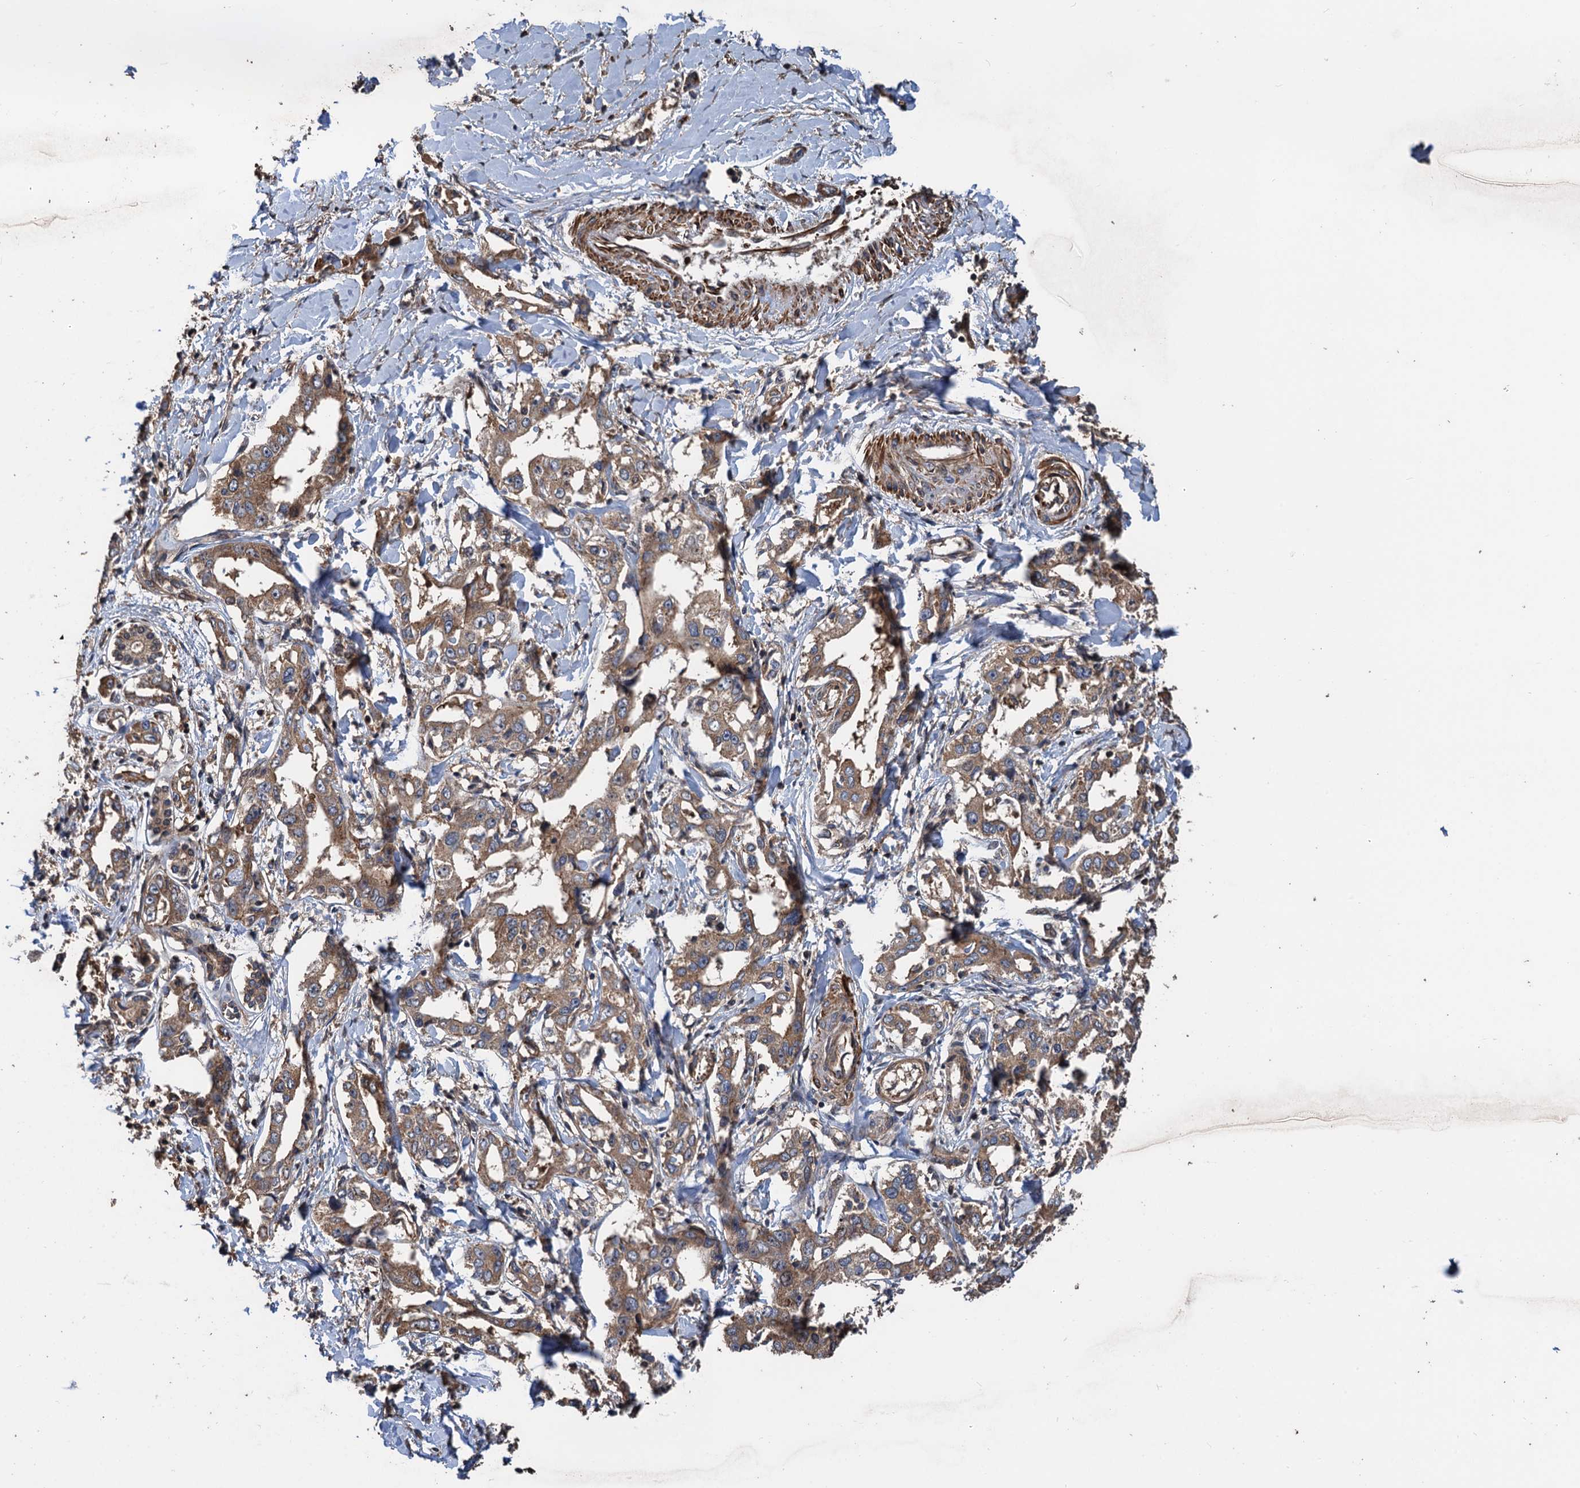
{"staining": {"intensity": "moderate", "quantity": ">75%", "location": "cytoplasmic/membranous"}, "tissue": "liver cancer", "cell_type": "Tumor cells", "image_type": "cancer", "snomed": [{"axis": "morphology", "description": "Cholangiocarcinoma"}, {"axis": "topography", "description": "Liver"}], "caption": "Protein staining of liver cancer (cholangiocarcinoma) tissue displays moderate cytoplasmic/membranous expression in about >75% of tumor cells.", "gene": "PPP4R1", "patient": {"sex": "male", "age": 59}}